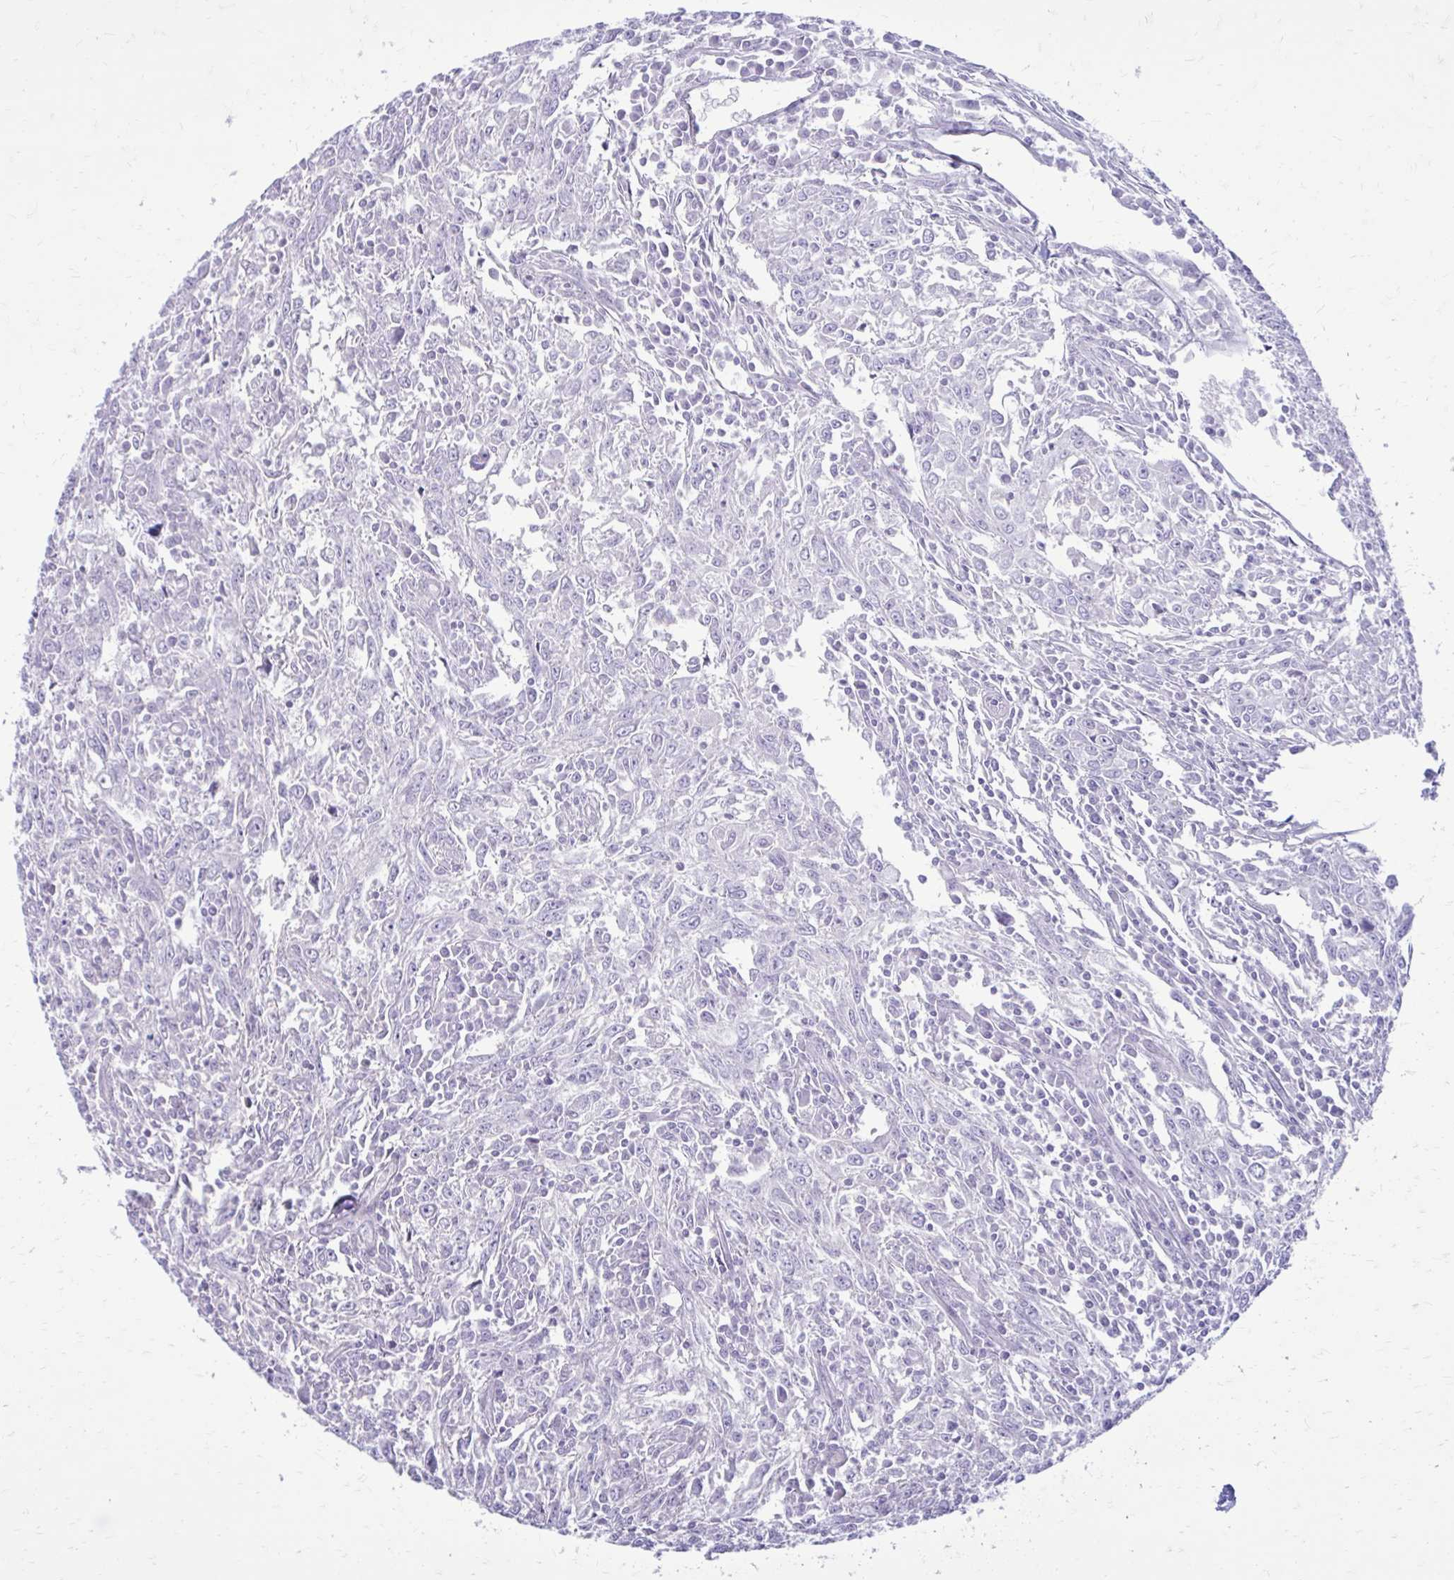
{"staining": {"intensity": "negative", "quantity": "none", "location": "none"}, "tissue": "breast cancer", "cell_type": "Tumor cells", "image_type": "cancer", "snomed": [{"axis": "morphology", "description": "Duct carcinoma"}, {"axis": "topography", "description": "Breast"}], "caption": "DAB (3,3'-diaminobenzidine) immunohistochemical staining of breast cancer (intraductal carcinoma) reveals no significant staining in tumor cells.", "gene": "CLTA", "patient": {"sex": "female", "age": 50}}